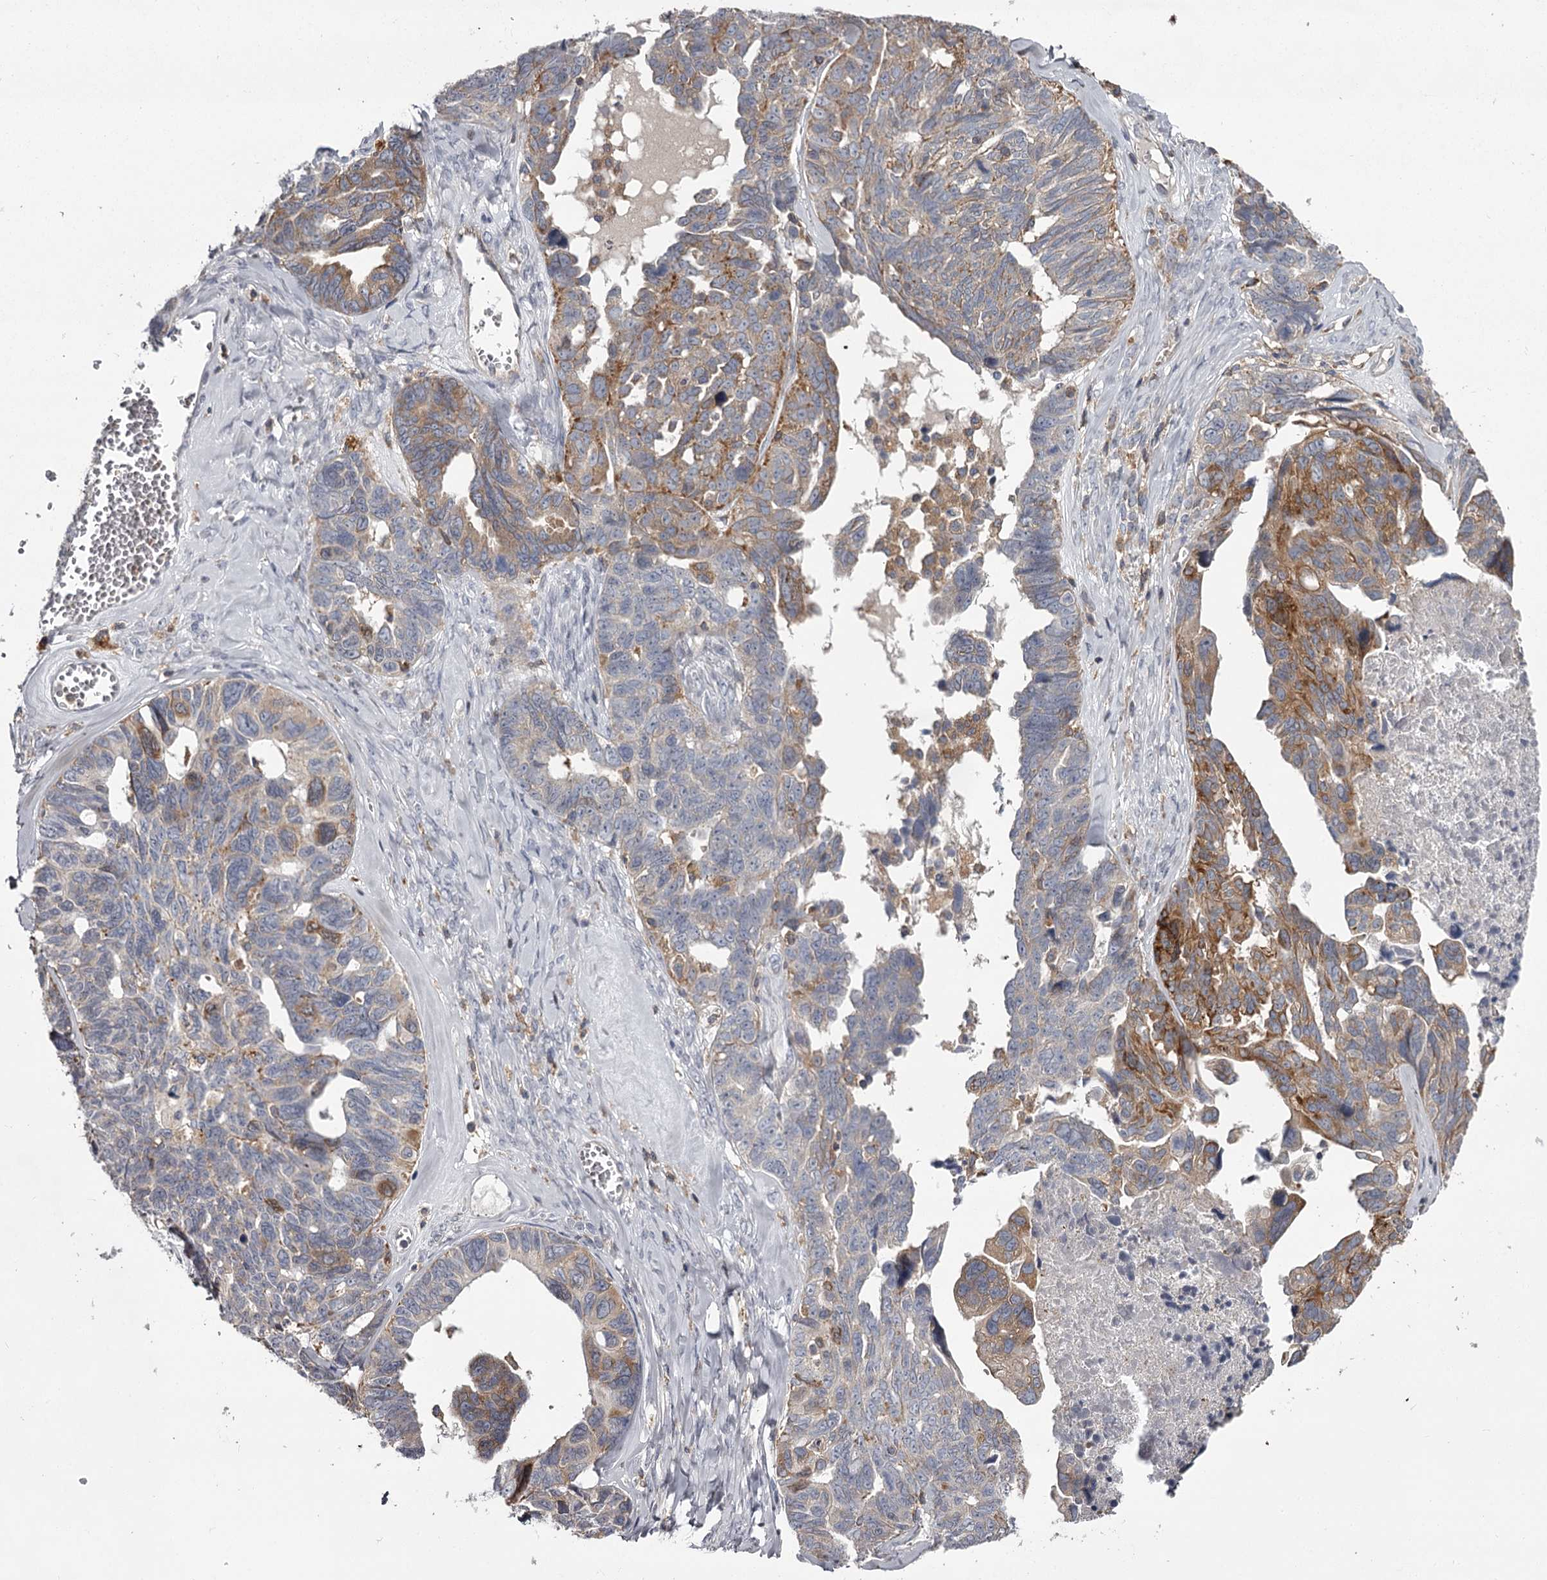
{"staining": {"intensity": "moderate", "quantity": "<25%", "location": "cytoplasmic/membranous"}, "tissue": "ovarian cancer", "cell_type": "Tumor cells", "image_type": "cancer", "snomed": [{"axis": "morphology", "description": "Cystadenocarcinoma, serous, NOS"}, {"axis": "topography", "description": "Ovary"}], "caption": "Tumor cells reveal low levels of moderate cytoplasmic/membranous staining in approximately <25% of cells in ovarian cancer (serous cystadenocarcinoma).", "gene": "RASSF6", "patient": {"sex": "female", "age": 79}}